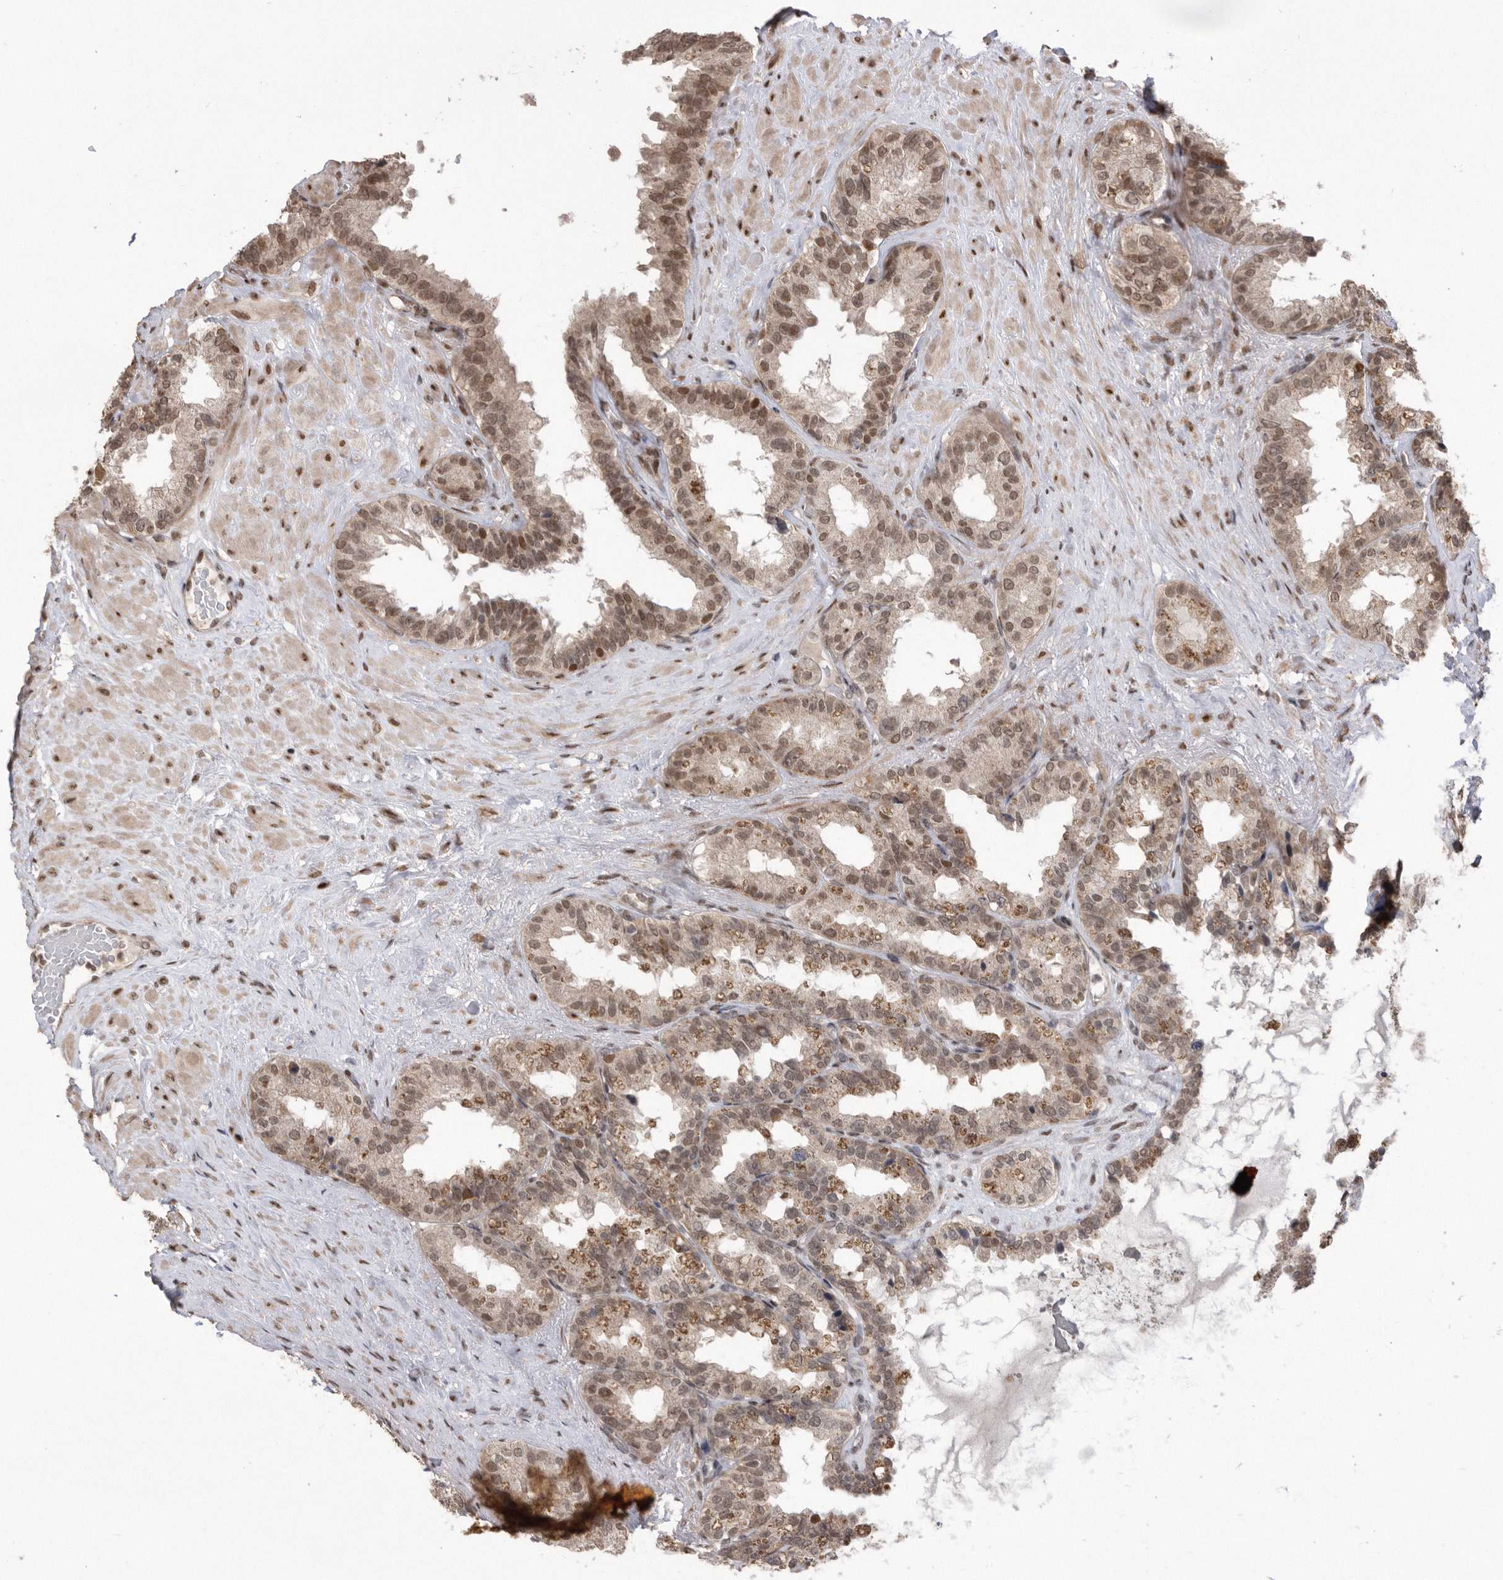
{"staining": {"intensity": "strong", "quantity": ">75%", "location": "nuclear"}, "tissue": "seminal vesicle", "cell_type": "Glandular cells", "image_type": "normal", "snomed": [{"axis": "morphology", "description": "Normal tissue, NOS"}, {"axis": "topography", "description": "Seminal veicle"}], "caption": "A high-resolution micrograph shows immunohistochemistry staining of benign seminal vesicle, which reveals strong nuclear expression in about >75% of glandular cells.", "gene": "TDRD3", "patient": {"sex": "male", "age": 80}}